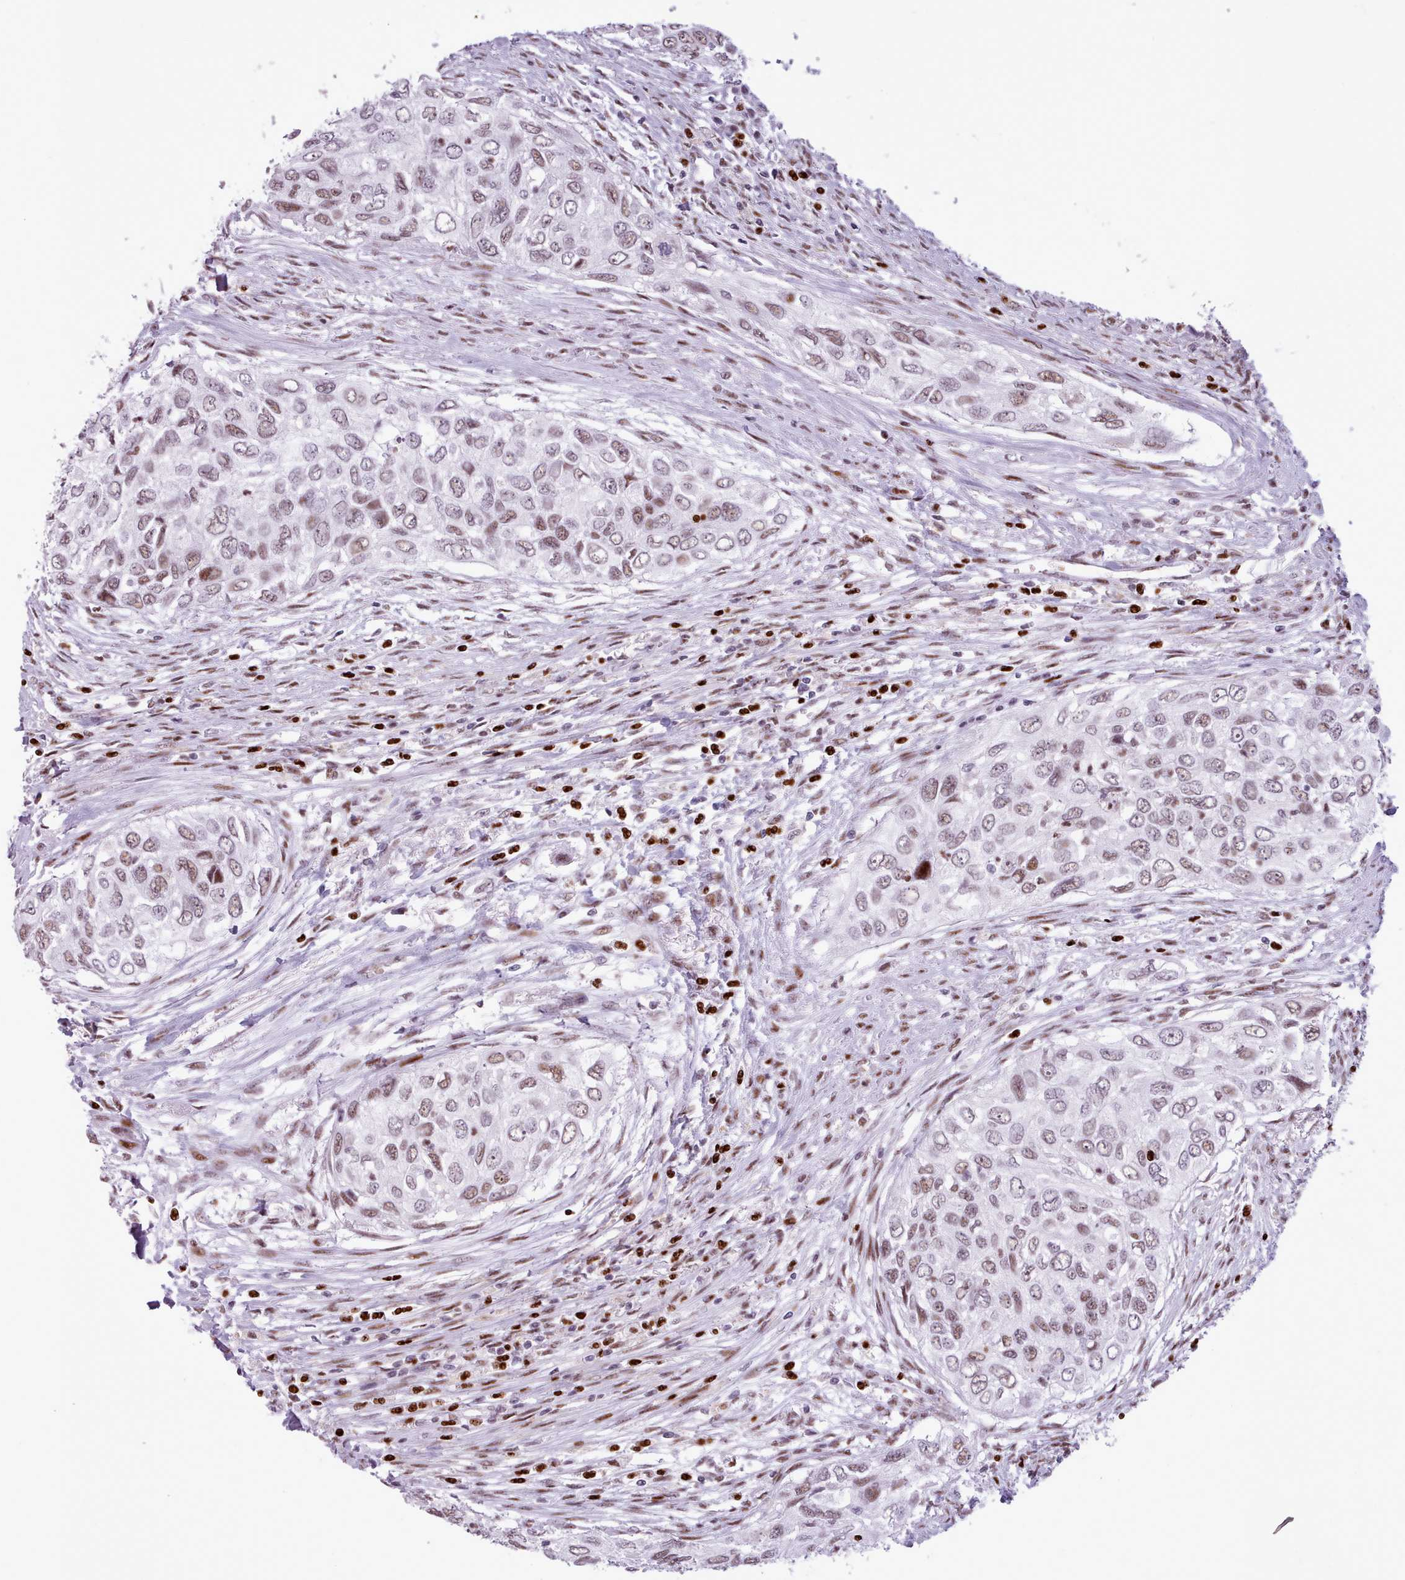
{"staining": {"intensity": "moderate", "quantity": ">75%", "location": "nuclear"}, "tissue": "urothelial cancer", "cell_type": "Tumor cells", "image_type": "cancer", "snomed": [{"axis": "morphology", "description": "Urothelial carcinoma, High grade"}, {"axis": "topography", "description": "Urinary bladder"}], "caption": "The photomicrograph reveals a brown stain indicating the presence of a protein in the nuclear of tumor cells in urothelial cancer.", "gene": "SRSF4", "patient": {"sex": "female", "age": 60}}